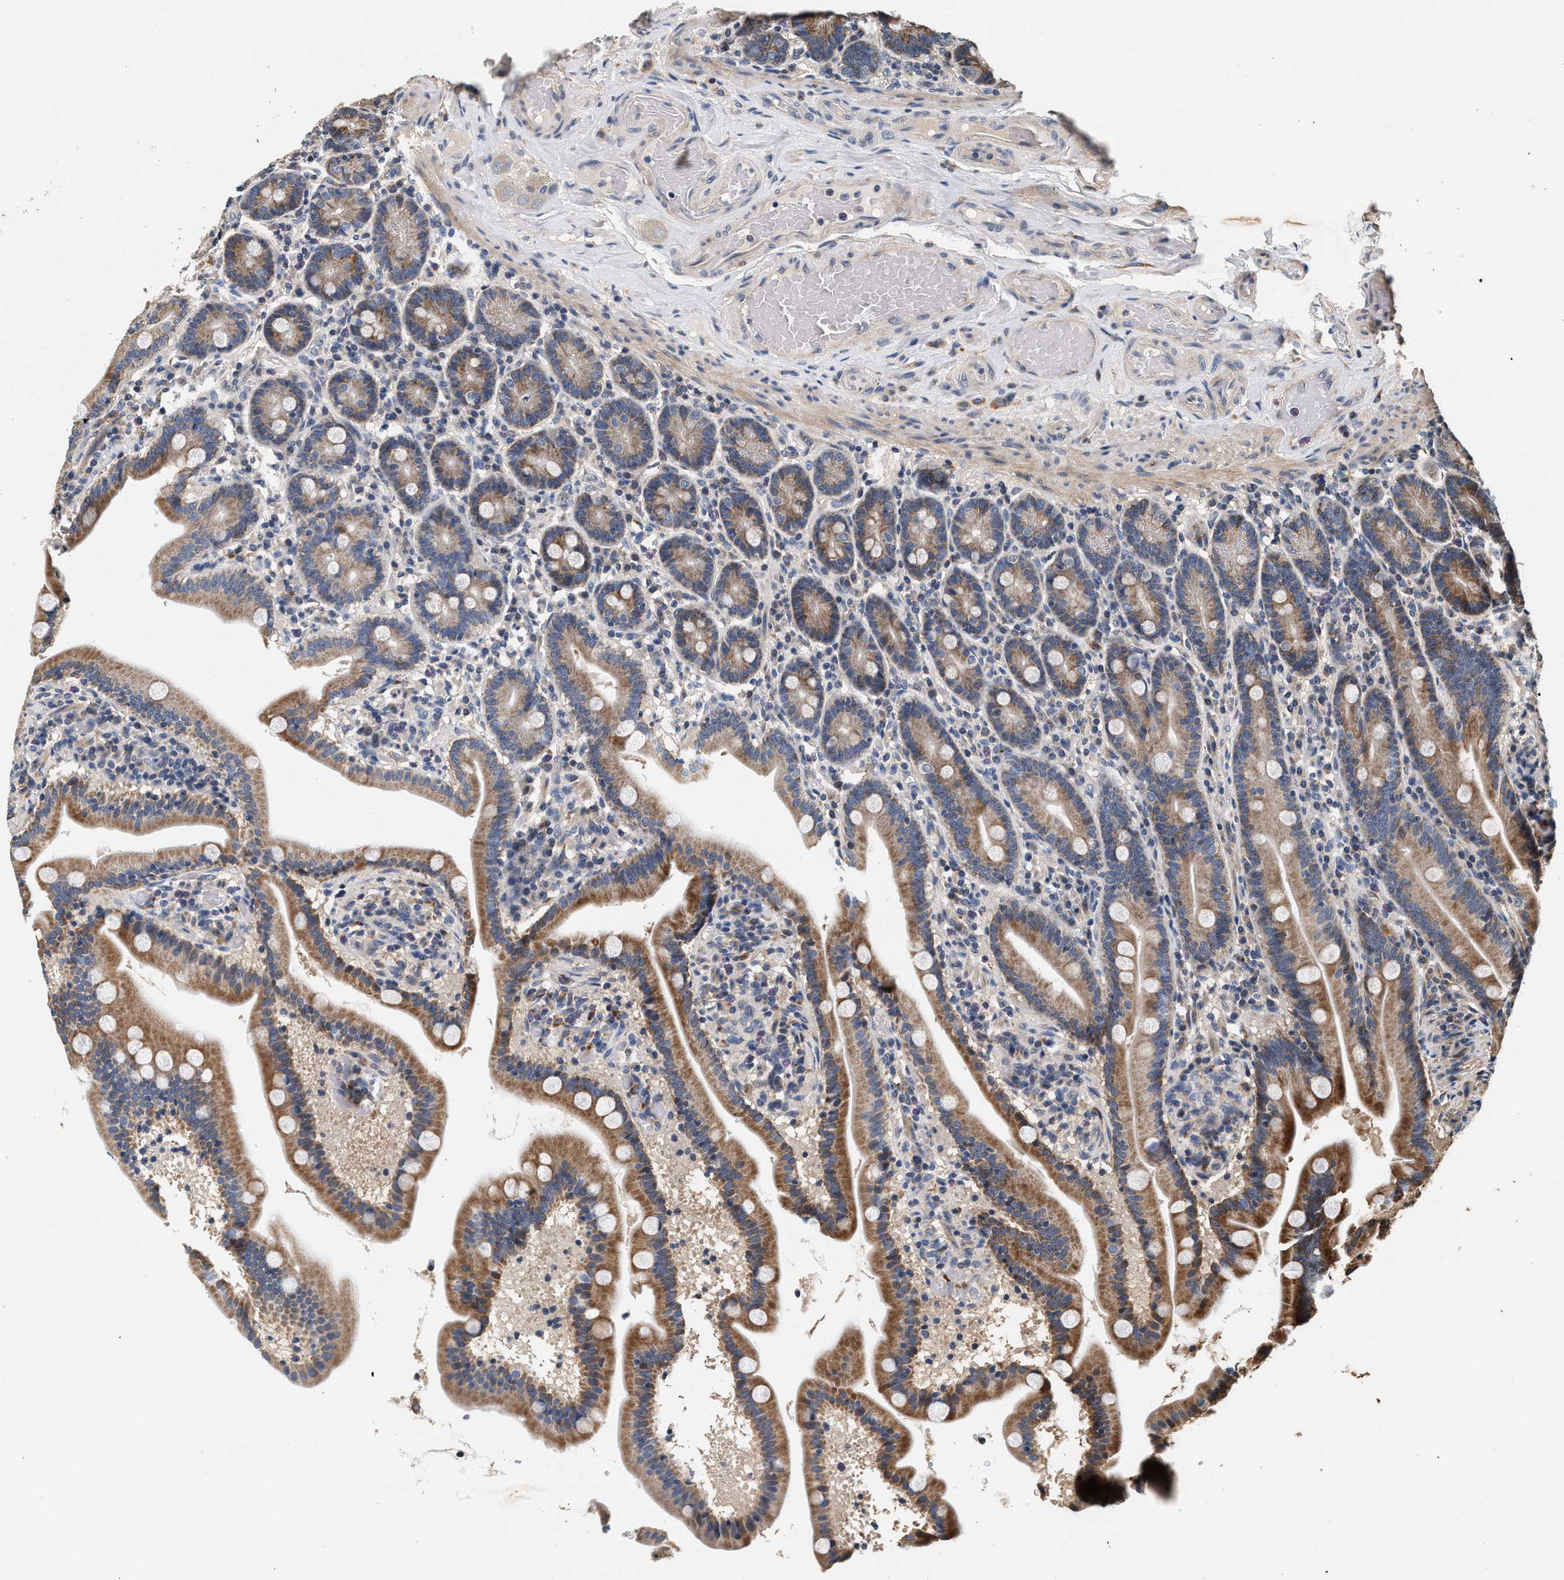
{"staining": {"intensity": "moderate", "quantity": ">75%", "location": "cytoplasmic/membranous"}, "tissue": "duodenum", "cell_type": "Glandular cells", "image_type": "normal", "snomed": [{"axis": "morphology", "description": "Normal tissue, NOS"}, {"axis": "topography", "description": "Duodenum"}], "caption": "The histopathology image exhibits staining of normal duodenum, revealing moderate cytoplasmic/membranous protein expression (brown color) within glandular cells. (Stains: DAB (3,3'-diaminobenzidine) in brown, nuclei in blue, Microscopy: brightfield microscopy at high magnification).", "gene": "PTGR3", "patient": {"sex": "male", "age": 54}}